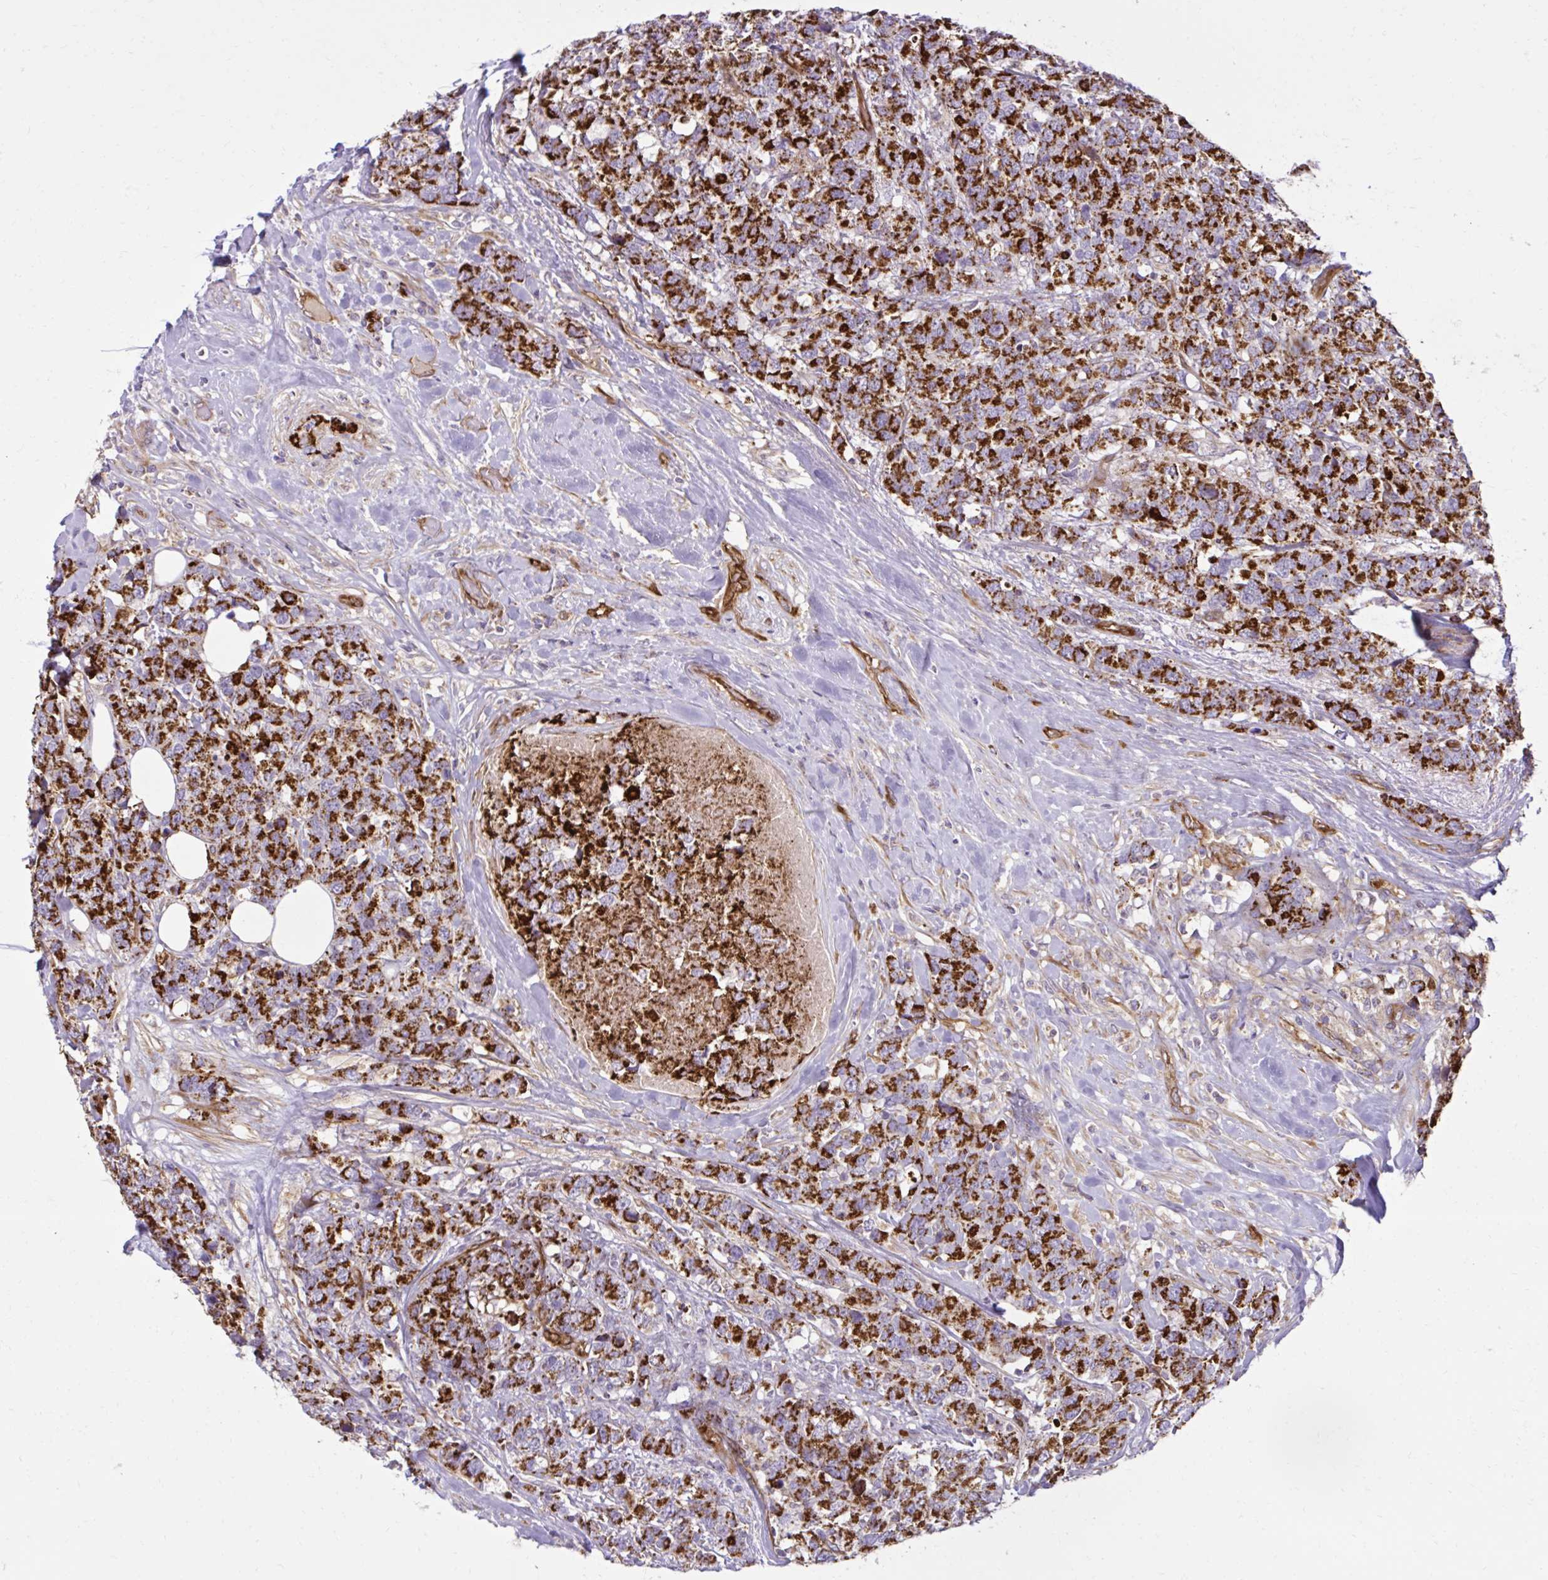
{"staining": {"intensity": "strong", "quantity": ">75%", "location": "cytoplasmic/membranous"}, "tissue": "breast cancer", "cell_type": "Tumor cells", "image_type": "cancer", "snomed": [{"axis": "morphology", "description": "Lobular carcinoma"}, {"axis": "topography", "description": "Breast"}], "caption": "IHC staining of breast lobular carcinoma, which displays high levels of strong cytoplasmic/membranous staining in approximately >75% of tumor cells indicating strong cytoplasmic/membranous protein expression. The staining was performed using DAB (brown) for protein detection and nuclei were counterstained in hematoxylin (blue).", "gene": "LIMS1", "patient": {"sex": "female", "age": 59}}